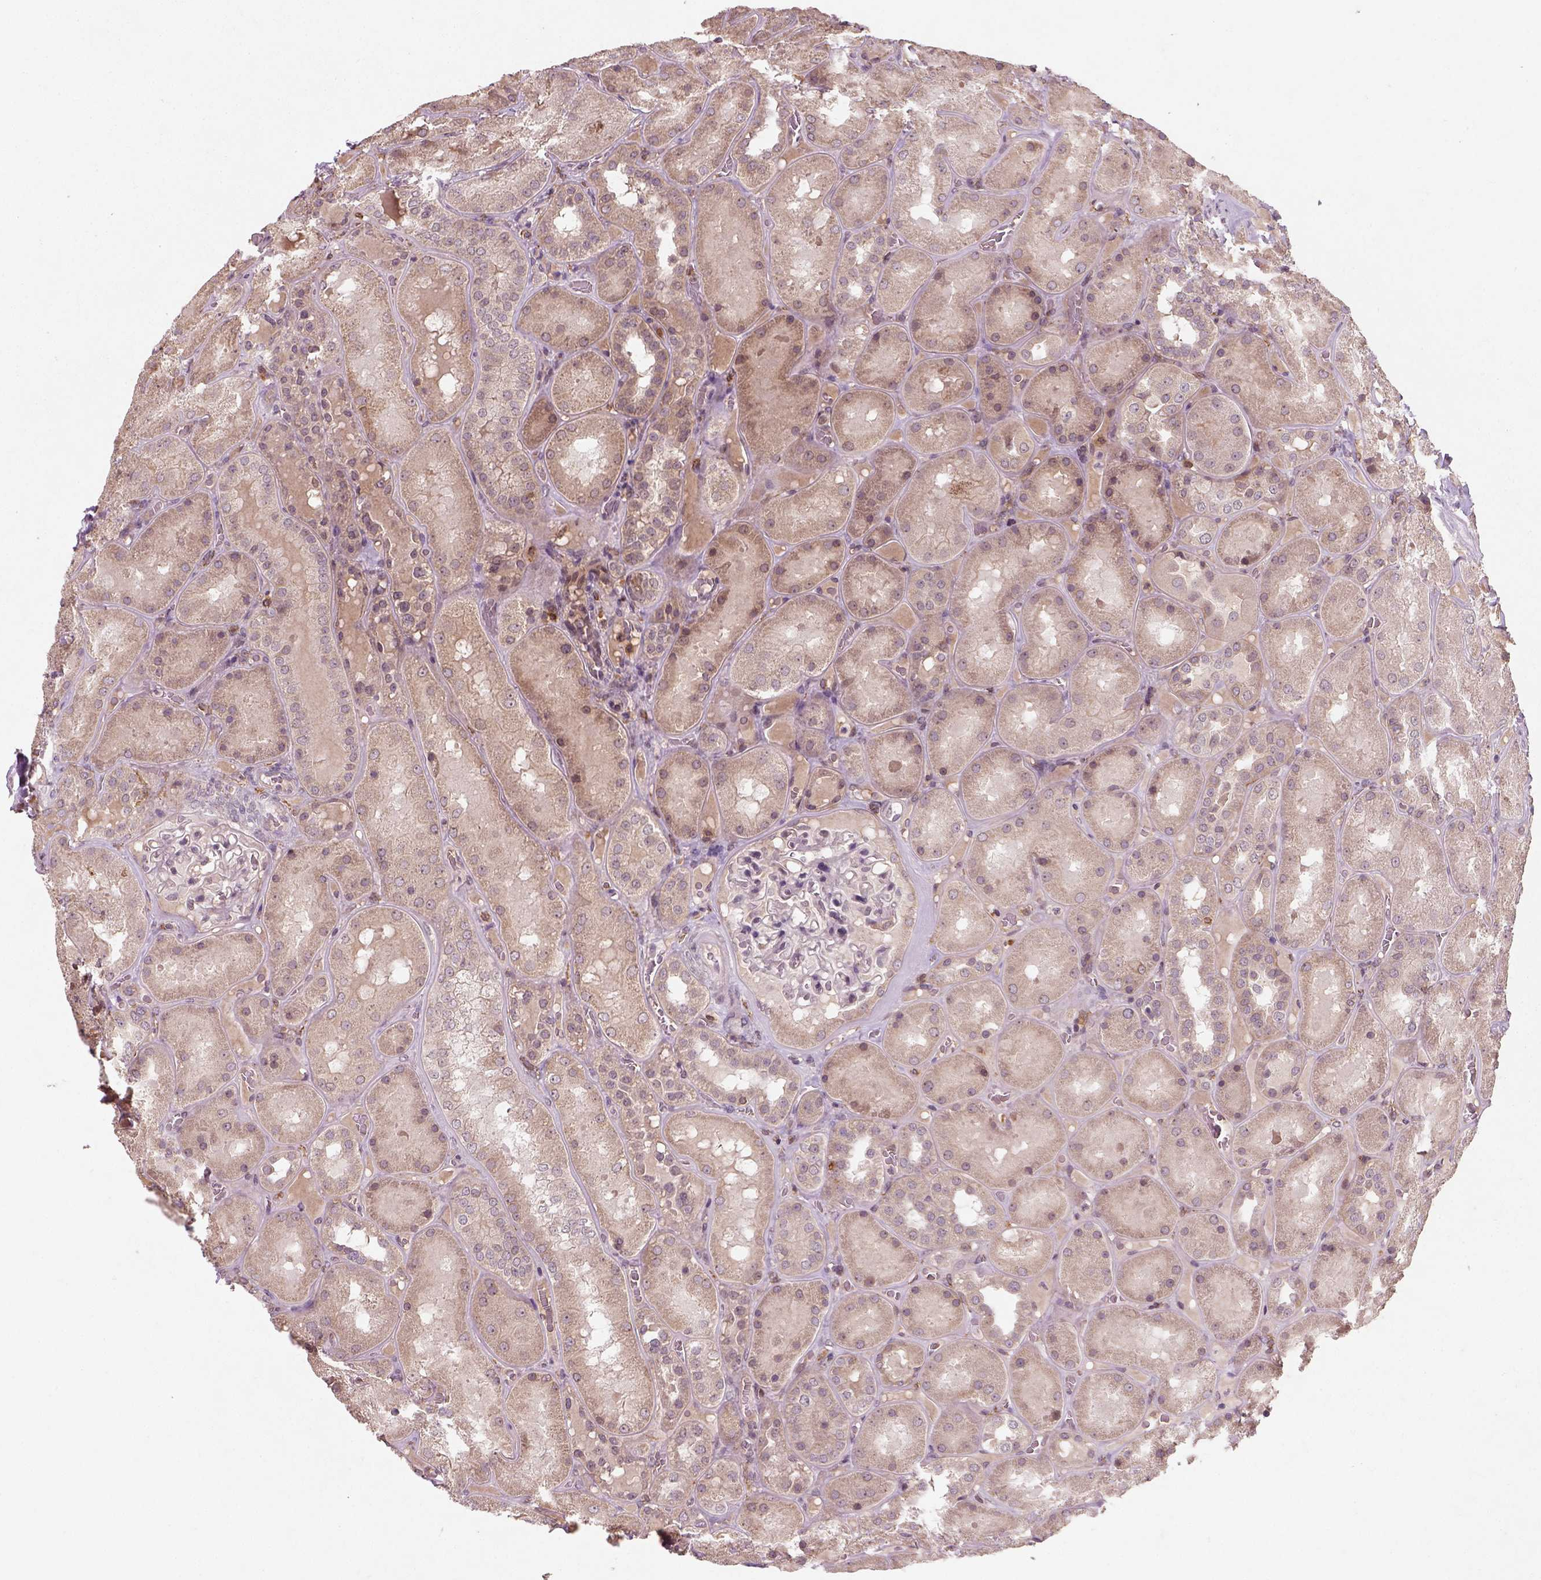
{"staining": {"intensity": "weak", "quantity": "25%-75%", "location": "cytoplasmic/membranous"}, "tissue": "kidney", "cell_type": "Cells in glomeruli", "image_type": "normal", "snomed": [{"axis": "morphology", "description": "Normal tissue, NOS"}, {"axis": "topography", "description": "Kidney"}], "caption": "Brown immunohistochemical staining in benign human kidney exhibits weak cytoplasmic/membranous positivity in about 25%-75% of cells in glomeruli.", "gene": "CAMKK1", "patient": {"sex": "male", "age": 73}}